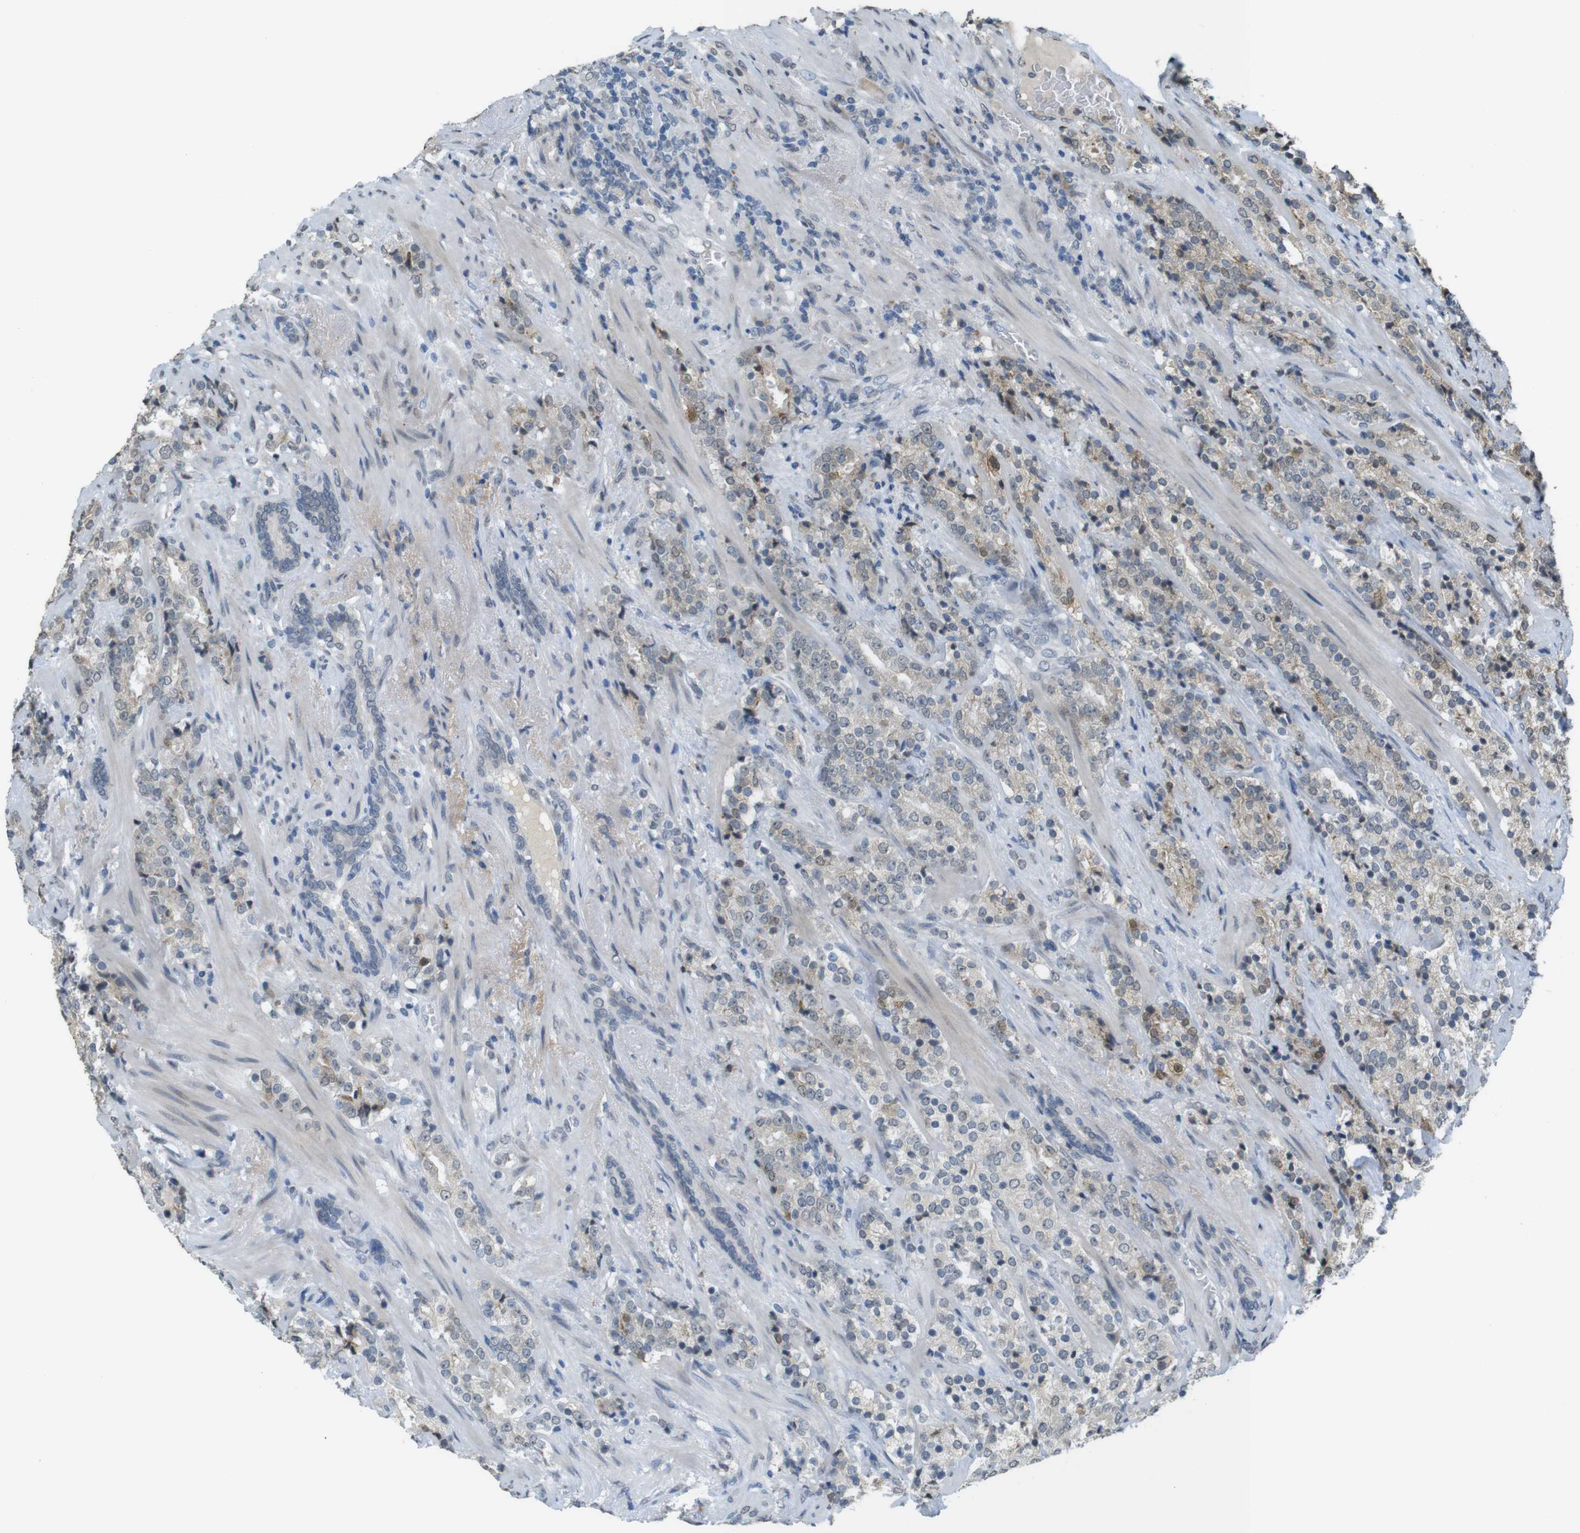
{"staining": {"intensity": "moderate", "quantity": "<25%", "location": "cytoplasmic/membranous,nuclear"}, "tissue": "prostate cancer", "cell_type": "Tumor cells", "image_type": "cancer", "snomed": [{"axis": "morphology", "description": "Adenocarcinoma, High grade"}, {"axis": "topography", "description": "Prostate"}], "caption": "DAB (3,3'-diaminobenzidine) immunohistochemical staining of prostate cancer (adenocarcinoma (high-grade)) exhibits moderate cytoplasmic/membranous and nuclear protein expression in approximately <25% of tumor cells. (Stains: DAB in brown, nuclei in blue, Microscopy: brightfield microscopy at high magnification).", "gene": "FZD10", "patient": {"sex": "male", "age": 71}}